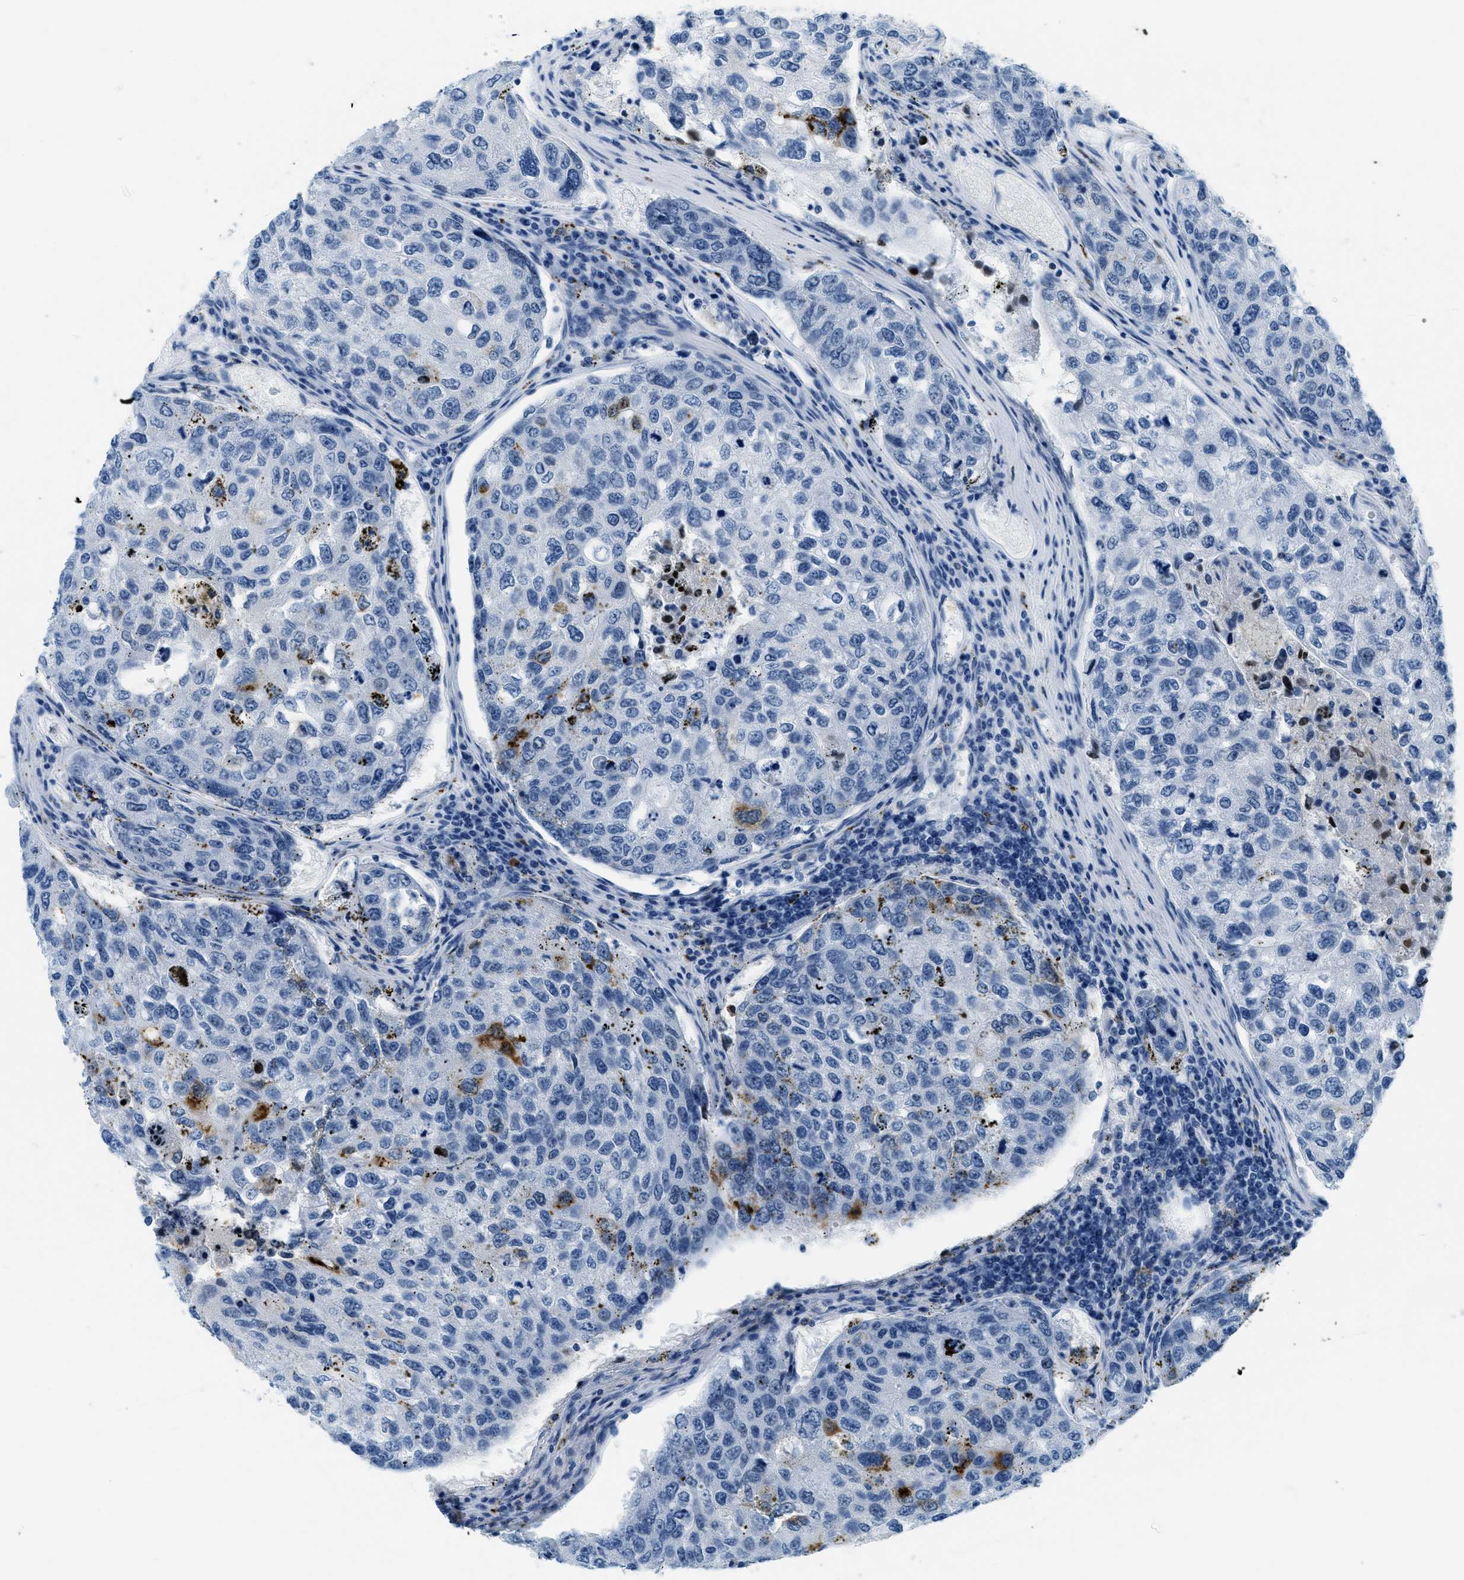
{"staining": {"intensity": "moderate", "quantity": "<25%", "location": "cytoplasmic/membranous"}, "tissue": "urothelial cancer", "cell_type": "Tumor cells", "image_type": "cancer", "snomed": [{"axis": "morphology", "description": "Urothelial carcinoma, High grade"}, {"axis": "topography", "description": "Lymph node"}, {"axis": "topography", "description": "Urinary bladder"}], "caption": "Urothelial carcinoma (high-grade) was stained to show a protein in brown. There is low levels of moderate cytoplasmic/membranous expression in approximately <25% of tumor cells.", "gene": "PLA2G2A", "patient": {"sex": "male", "age": 51}}